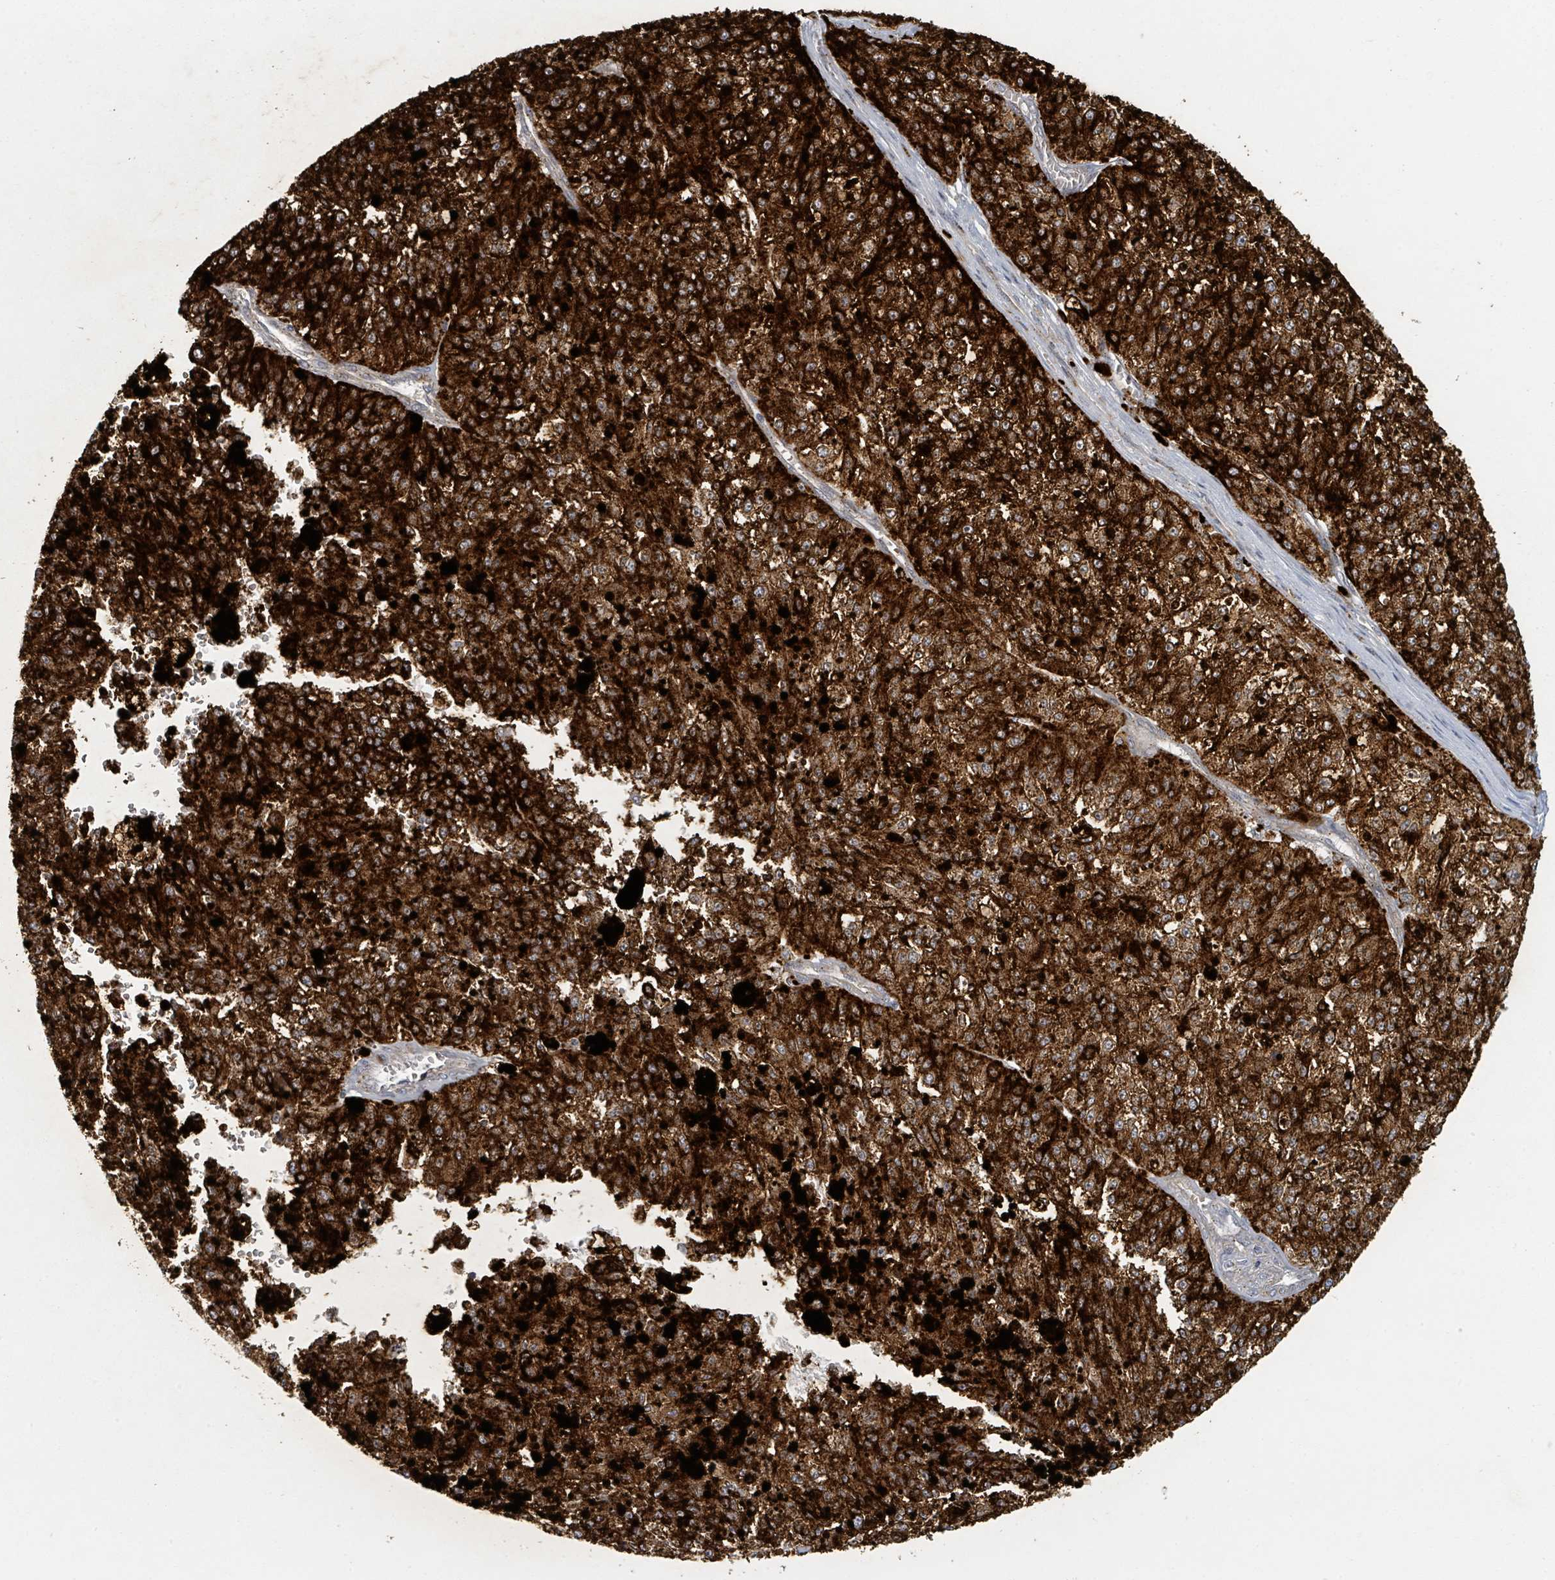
{"staining": {"intensity": "strong", "quantity": ">75%", "location": "cytoplasmic/membranous"}, "tissue": "melanoma", "cell_type": "Tumor cells", "image_type": "cancer", "snomed": [{"axis": "morphology", "description": "Malignant melanoma, NOS"}, {"axis": "topography", "description": "Skin"}], "caption": "High-power microscopy captured an immunohistochemistry photomicrograph of malignant melanoma, revealing strong cytoplasmic/membranous expression in approximately >75% of tumor cells.", "gene": "COL5A3", "patient": {"sex": "female", "age": 64}}